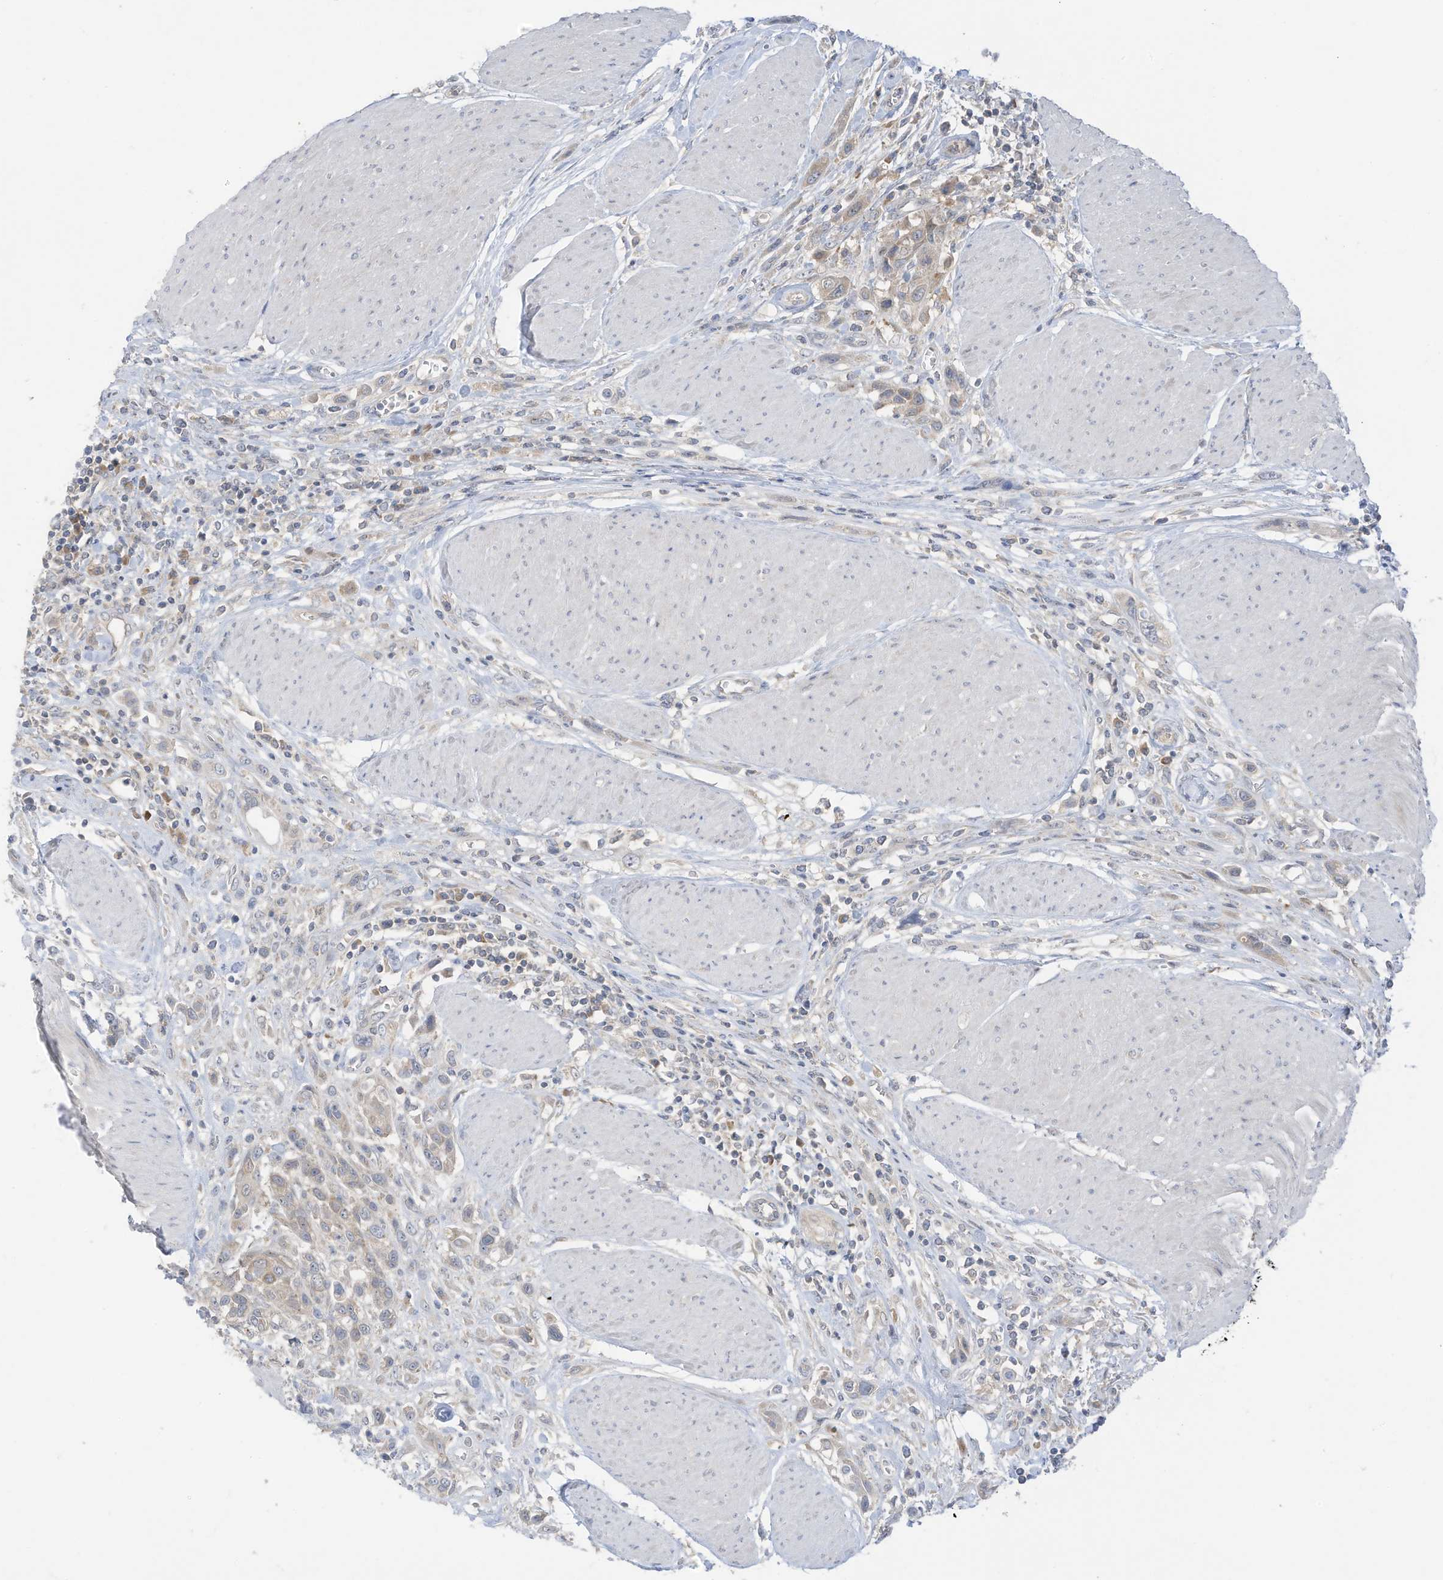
{"staining": {"intensity": "negative", "quantity": "none", "location": "none"}, "tissue": "urothelial cancer", "cell_type": "Tumor cells", "image_type": "cancer", "snomed": [{"axis": "morphology", "description": "Urothelial carcinoma, High grade"}, {"axis": "topography", "description": "Urinary bladder"}], "caption": "DAB (3,3'-diaminobenzidine) immunohistochemical staining of human urothelial carcinoma (high-grade) reveals no significant expression in tumor cells.", "gene": "LRRN2", "patient": {"sex": "male", "age": 50}}